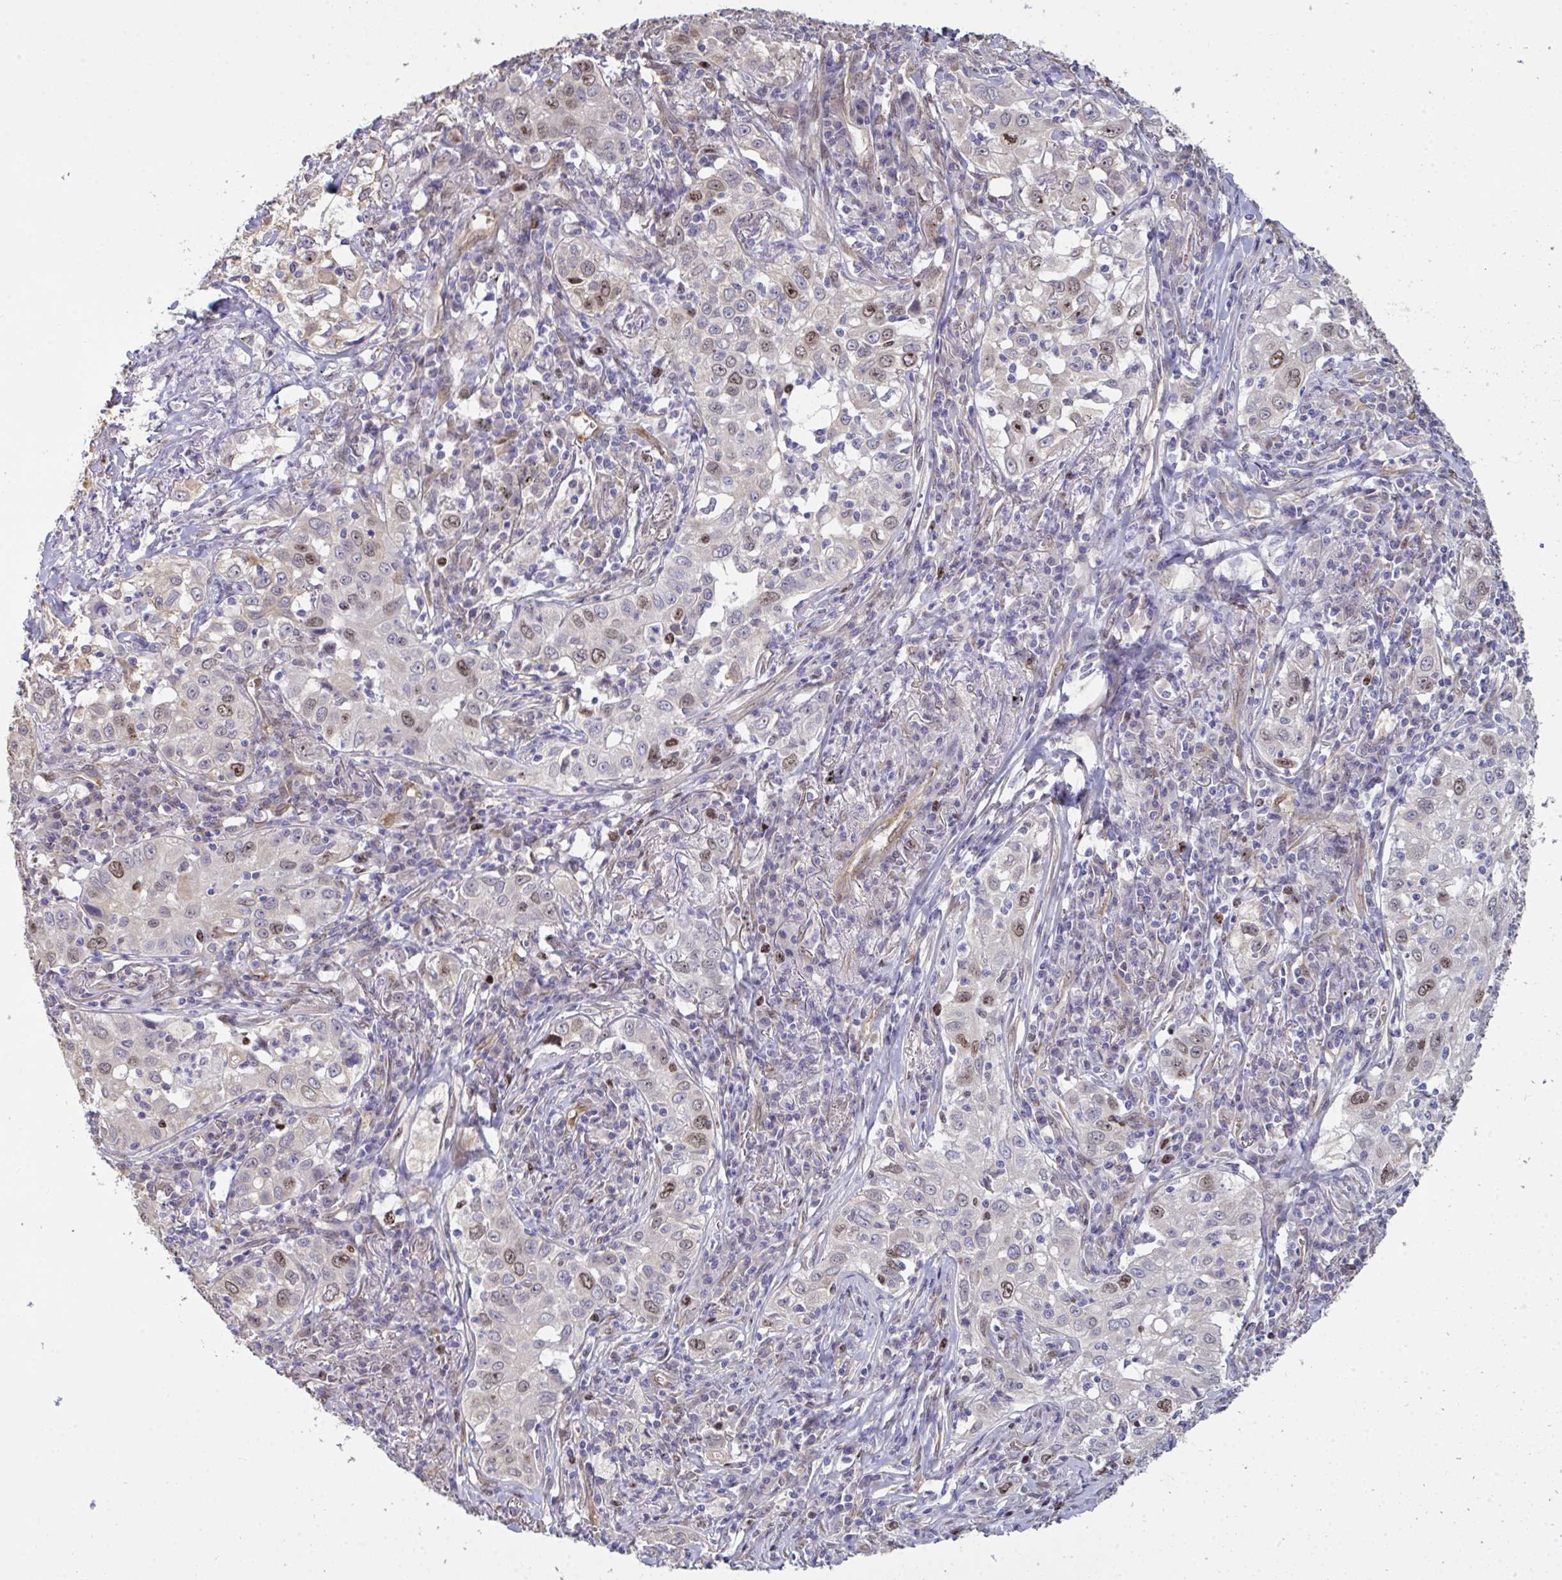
{"staining": {"intensity": "moderate", "quantity": "<25%", "location": "nuclear"}, "tissue": "lung cancer", "cell_type": "Tumor cells", "image_type": "cancer", "snomed": [{"axis": "morphology", "description": "Squamous cell carcinoma, NOS"}, {"axis": "topography", "description": "Lung"}], "caption": "Lung cancer (squamous cell carcinoma) stained for a protein (brown) exhibits moderate nuclear positive staining in about <25% of tumor cells.", "gene": "SETD7", "patient": {"sex": "male", "age": 71}}